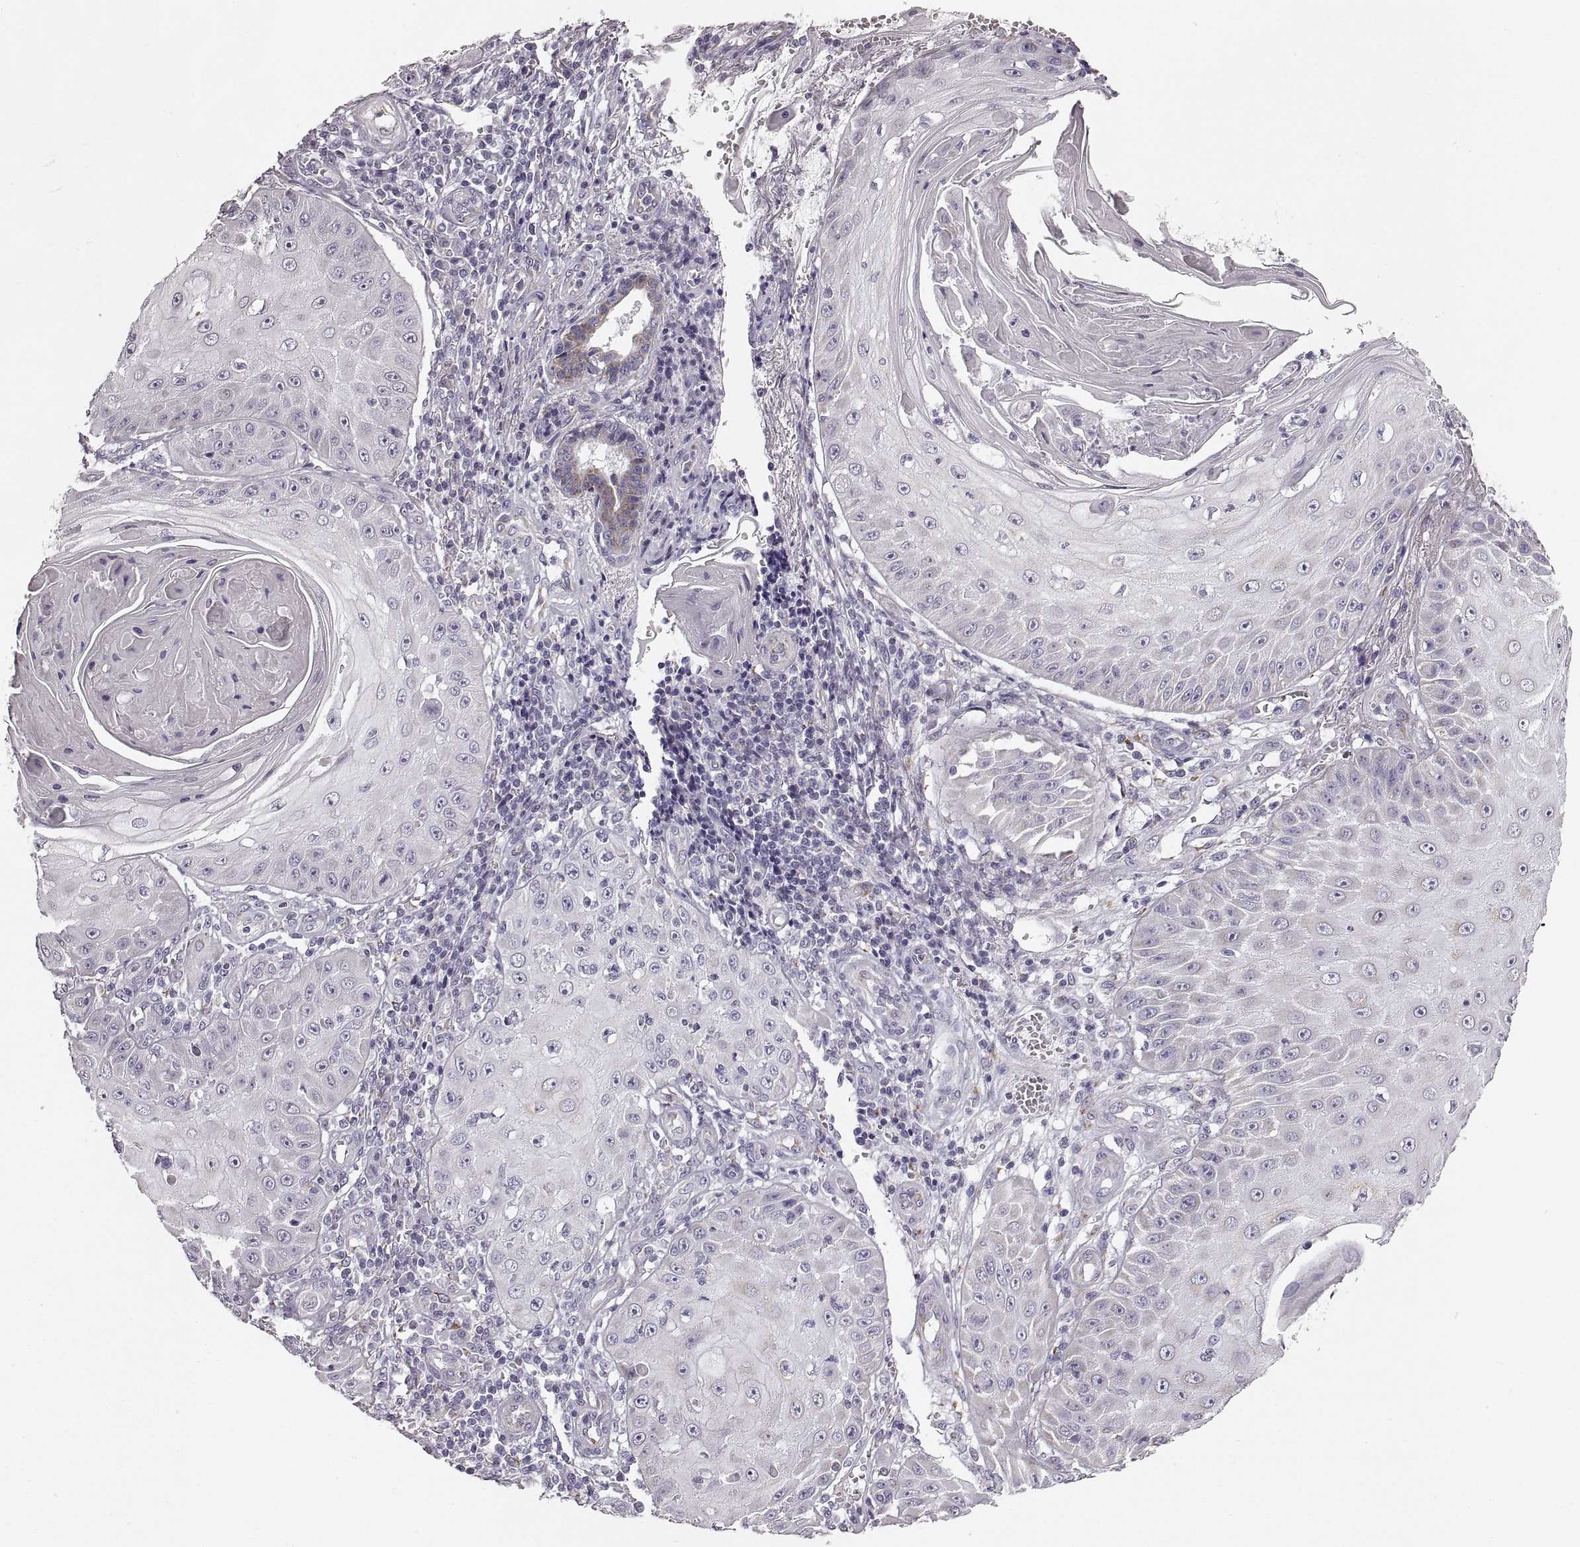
{"staining": {"intensity": "negative", "quantity": "none", "location": "none"}, "tissue": "skin cancer", "cell_type": "Tumor cells", "image_type": "cancer", "snomed": [{"axis": "morphology", "description": "Squamous cell carcinoma, NOS"}, {"axis": "topography", "description": "Skin"}], "caption": "Immunohistochemistry image of squamous cell carcinoma (skin) stained for a protein (brown), which shows no staining in tumor cells.", "gene": "RDH13", "patient": {"sex": "male", "age": 70}}